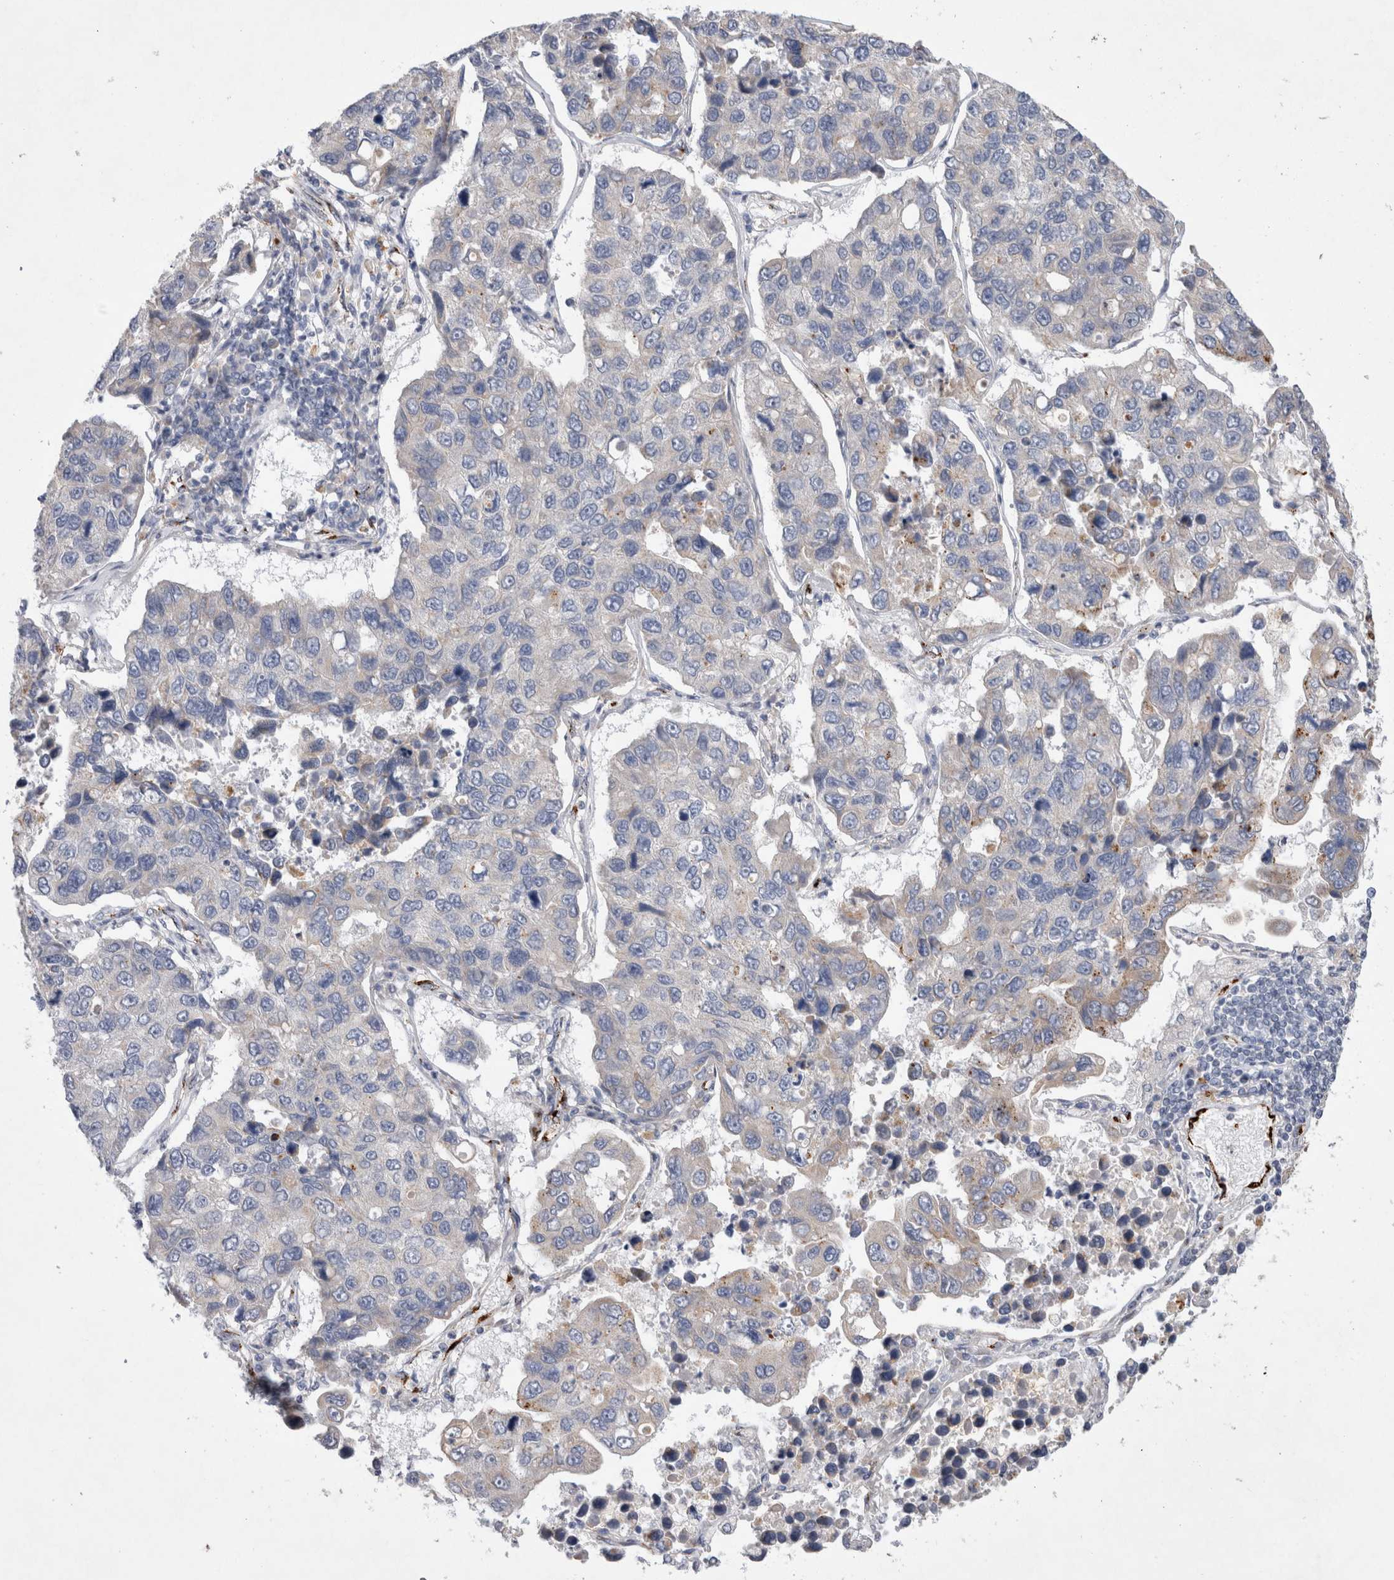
{"staining": {"intensity": "weak", "quantity": "<25%", "location": "cytoplasmic/membranous"}, "tissue": "lung cancer", "cell_type": "Tumor cells", "image_type": "cancer", "snomed": [{"axis": "morphology", "description": "Adenocarcinoma, NOS"}, {"axis": "topography", "description": "Lung"}], "caption": "Image shows no significant protein staining in tumor cells of adenocarcinoma (lung).", "gene": "IARS2", "patient": {"sex": "male", "age": 64}}